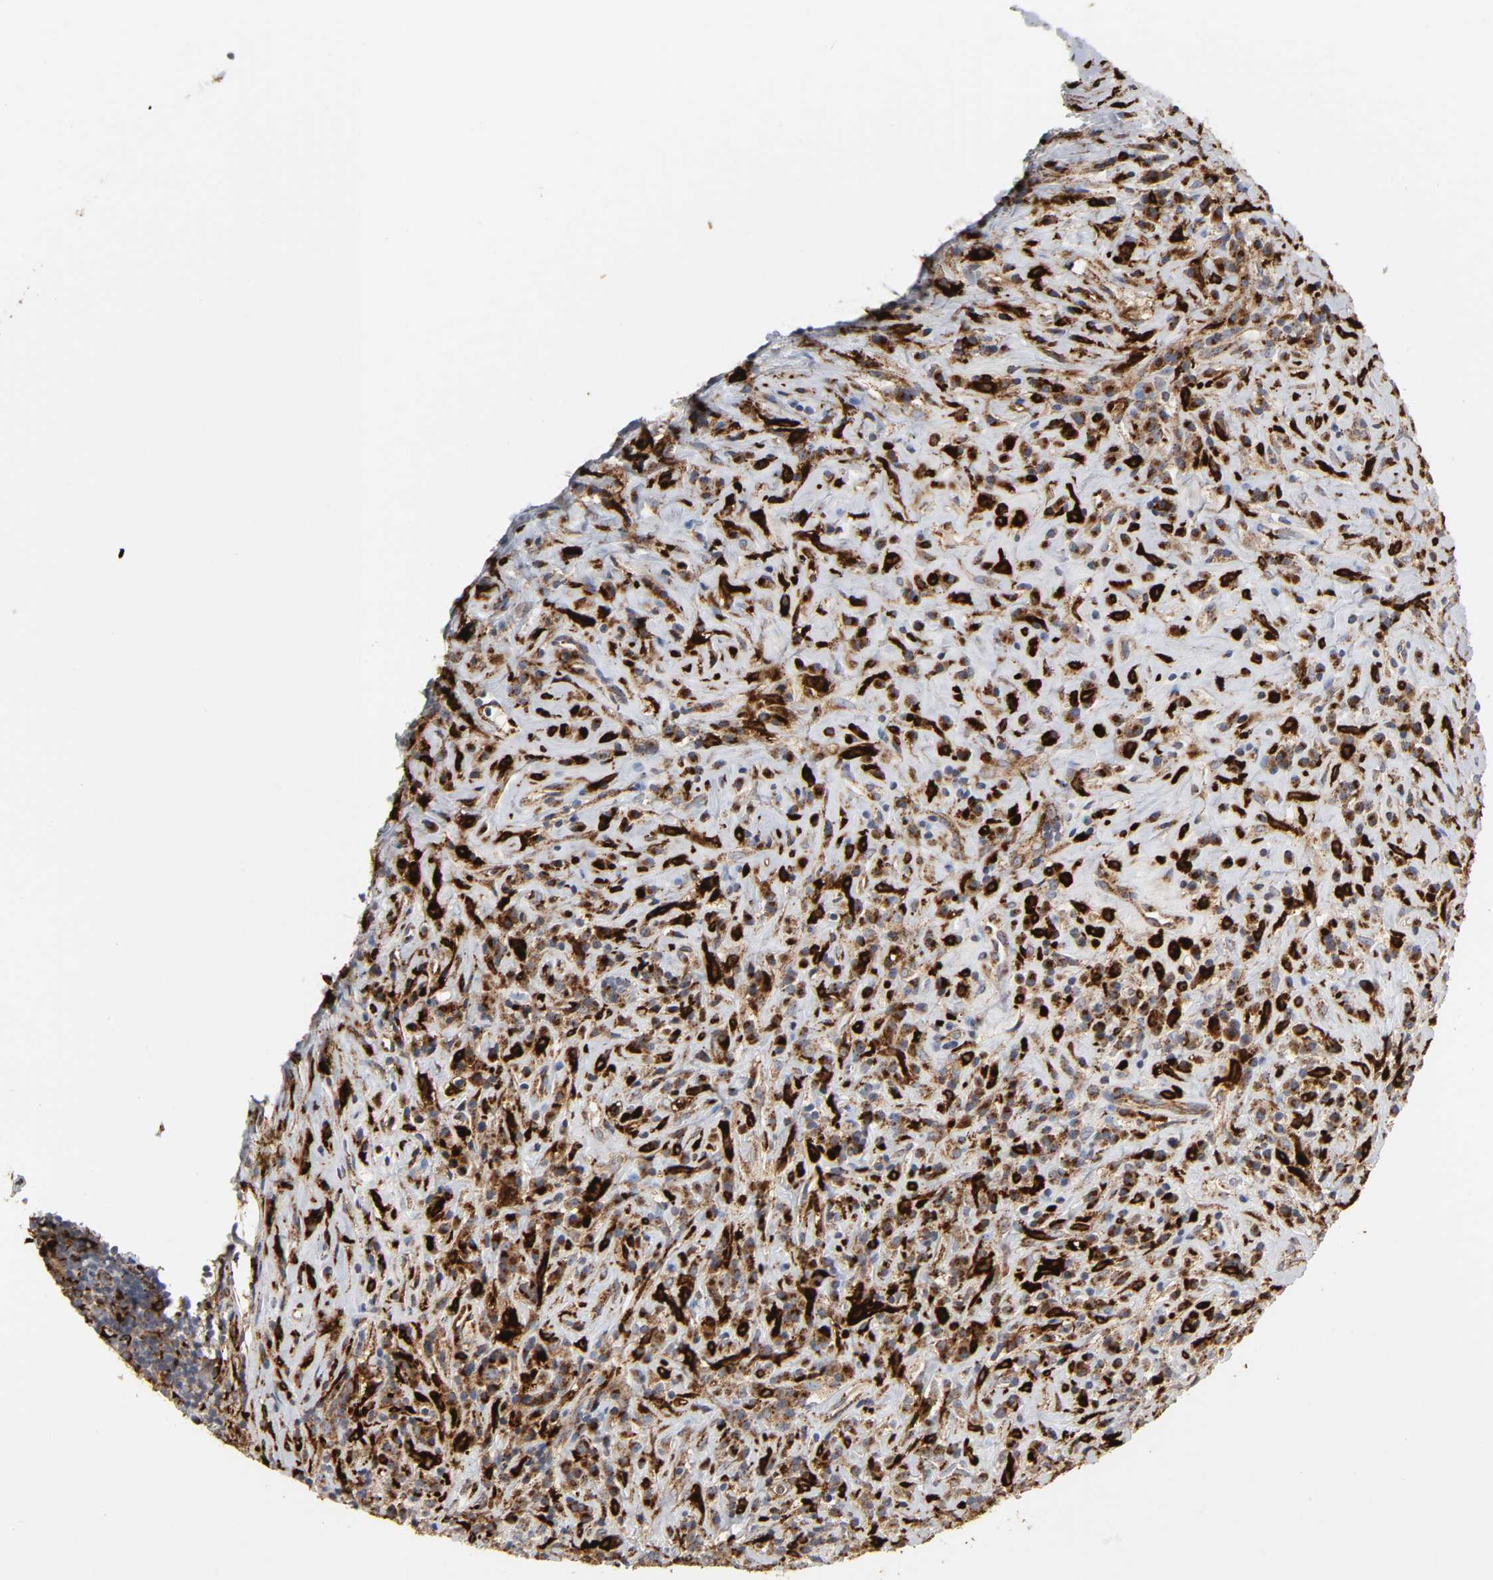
{"staining": {"intensity": "strong", "quantity": "25%-75%", "location": "cytoplasmic/membranous"}, "tissue": "lymphoma", "cell_type": "Tumor cells", "image_type": "cancer", "snomed": [{"axis": "morphology", "description": "Hodgkin's disease, NOS"}, {"axis": "topography", "description": "Lymph node"}], "caption": "The photomicrograph displays staining of lymphoma, revealing strong cytoplasmic/membranous protein staining (brown color) within tumor cells.", "gene": "PSAP", "patient": {"sex": "female", "age": 25}}